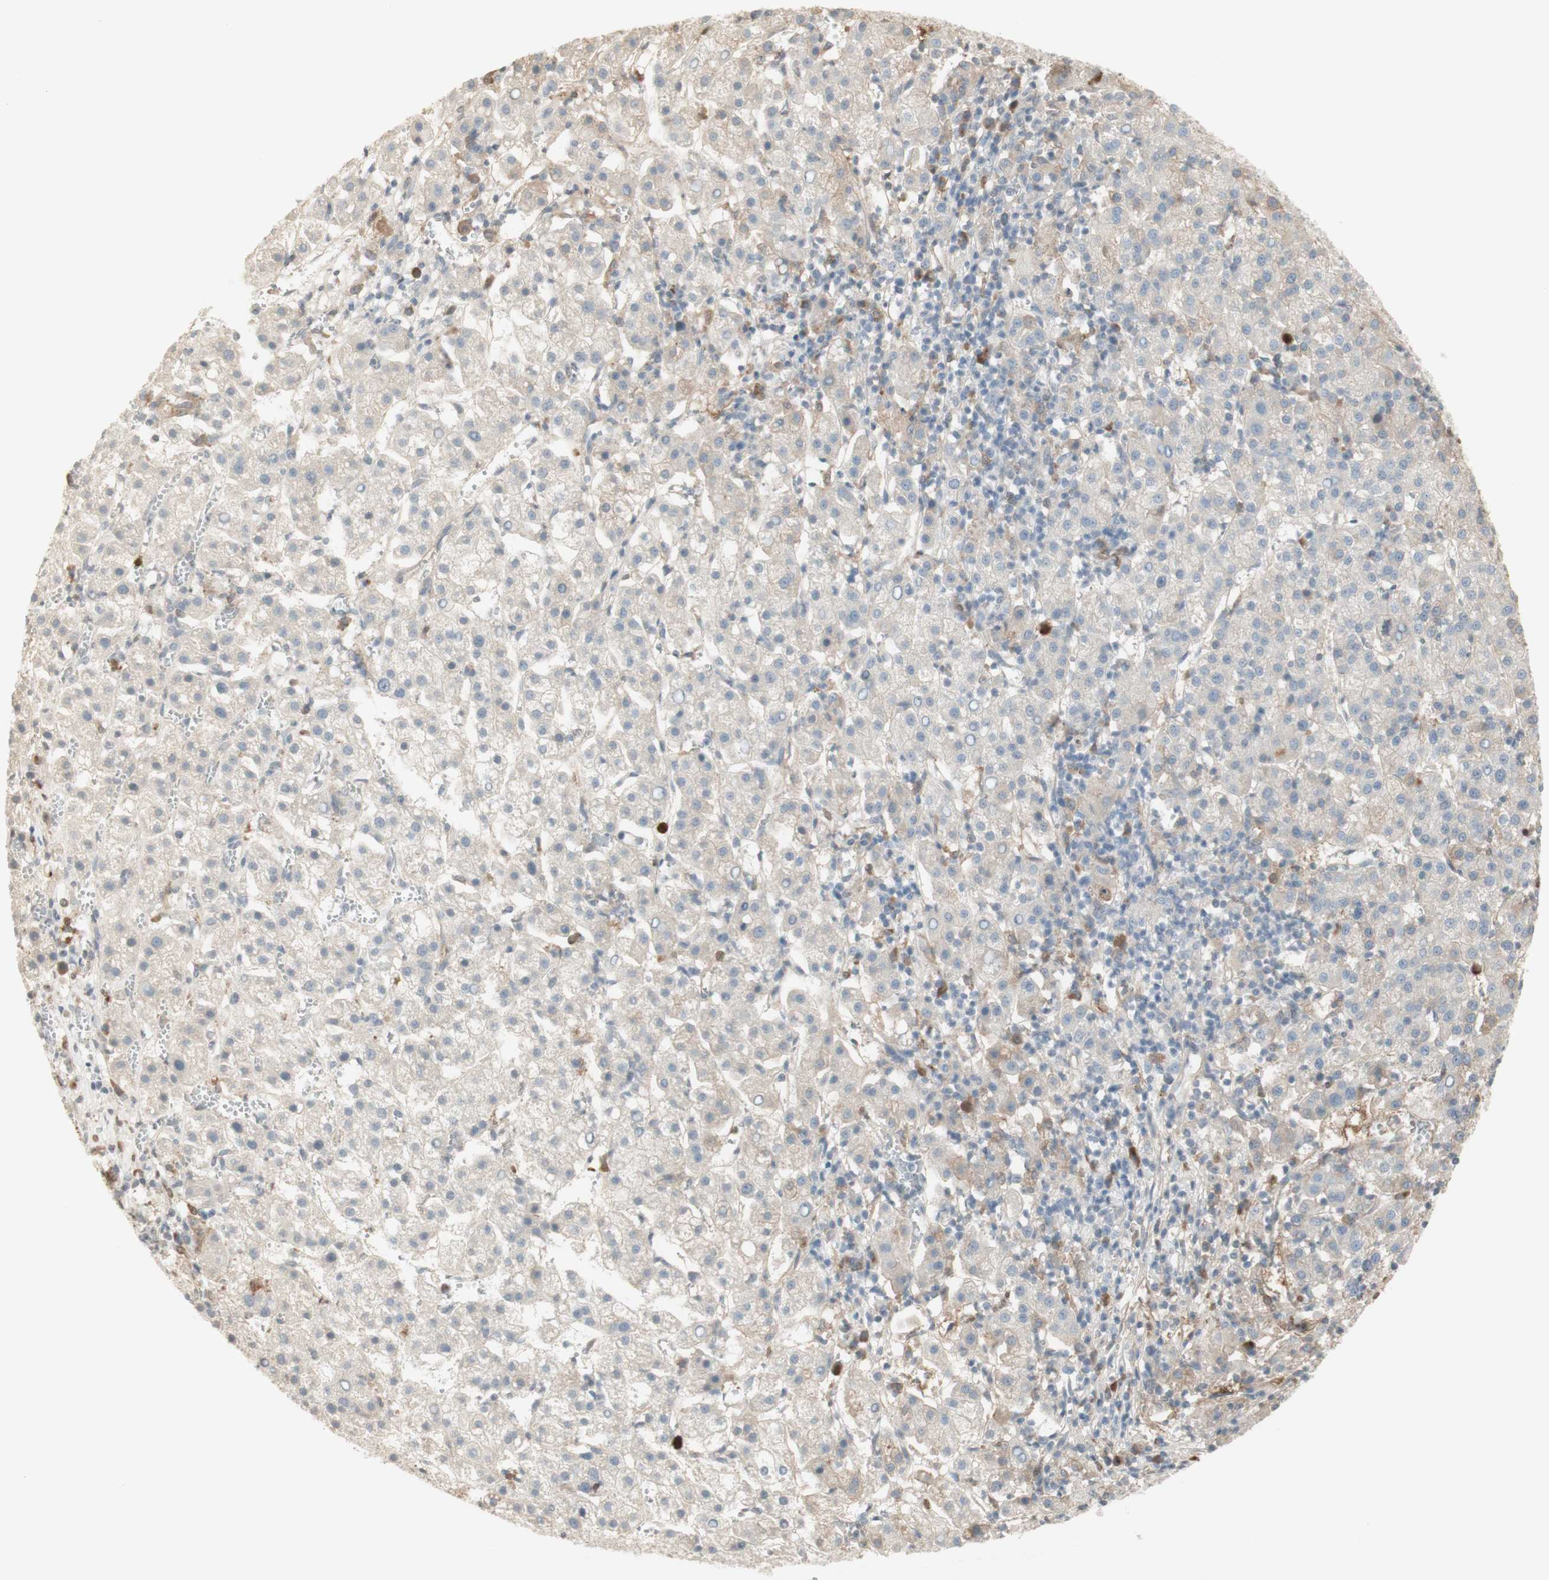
{"staining": {"intensity": "weak", "quantity": "<25%", "location": "cytoplasmic/membranous"}, "tissue": "liver cancer", "cell_type": "Tumor cells", "image_type": "cancer", "snomed": [{"axis": "morphology", "description": "Carcinoma, Hepatocellular, NOS"}, {"axis": "topography", "description": "Liver"}], "caption": "Human liver hepatocellular carcinoma stained for a protein using IHC shows no staining in tumor cells.", "gene": "NID1", "patient": {"sex": "female", "age": 58}}